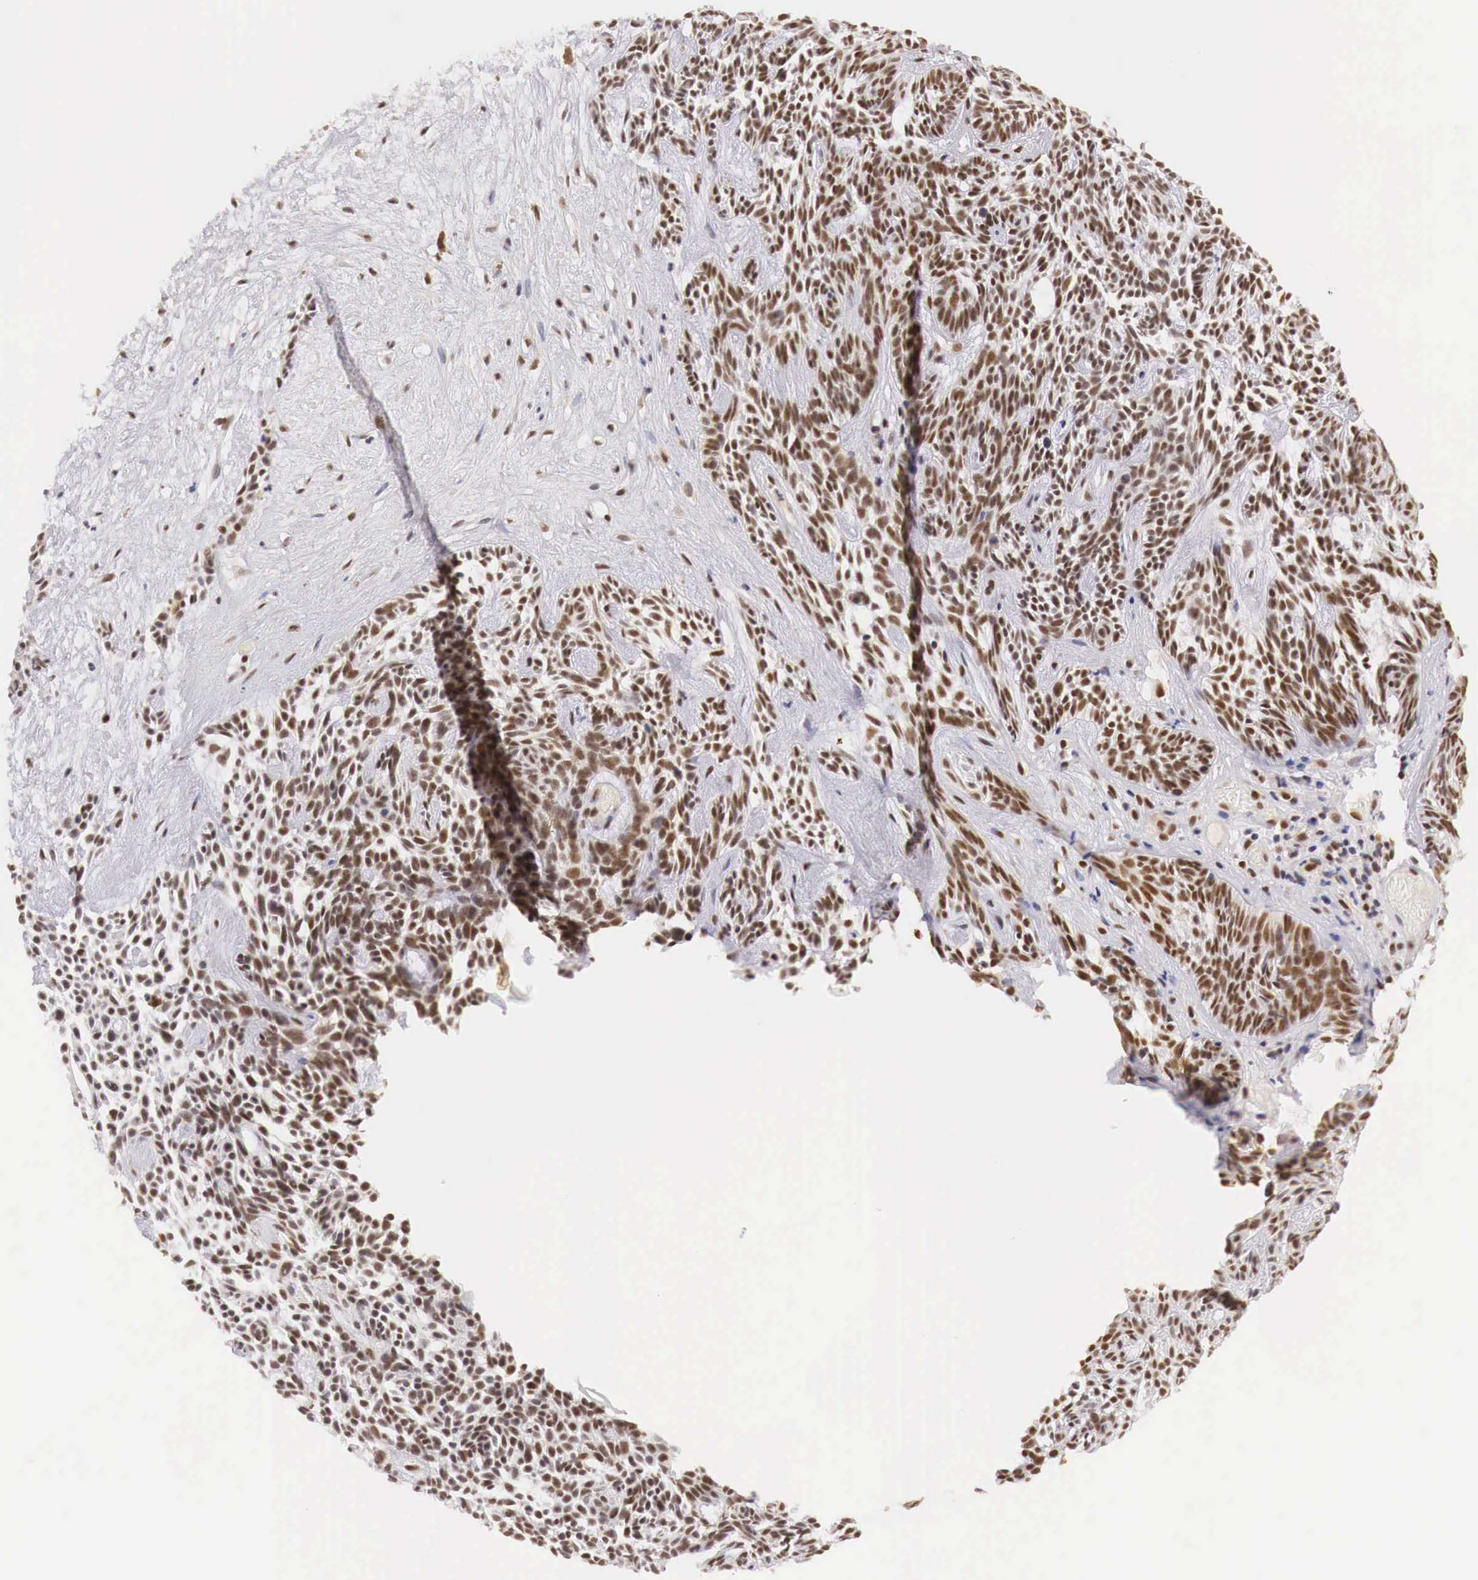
{"staining": {"intensity": "weak", "quantity": ">75%", "location": "cytoplasmic/membranous,nuclear"}, "tissue": "skin cancer", "cell_type": "Tumor cells", "image_type": "cancer", "snomed": [{"axis": "morphology", "description": "Basal cell carcinoma"}, {"axis": "topography", "description": "Skin"}], "caption": "There is low levels of weak cytoplasmic/membranous and nuclear positivity in tumor cells of skin cancer, as demonstrated by immunohistochemical staining (brown color).", "gene": "GPKOW", "patient": {"sex": "male", "age": 58}}